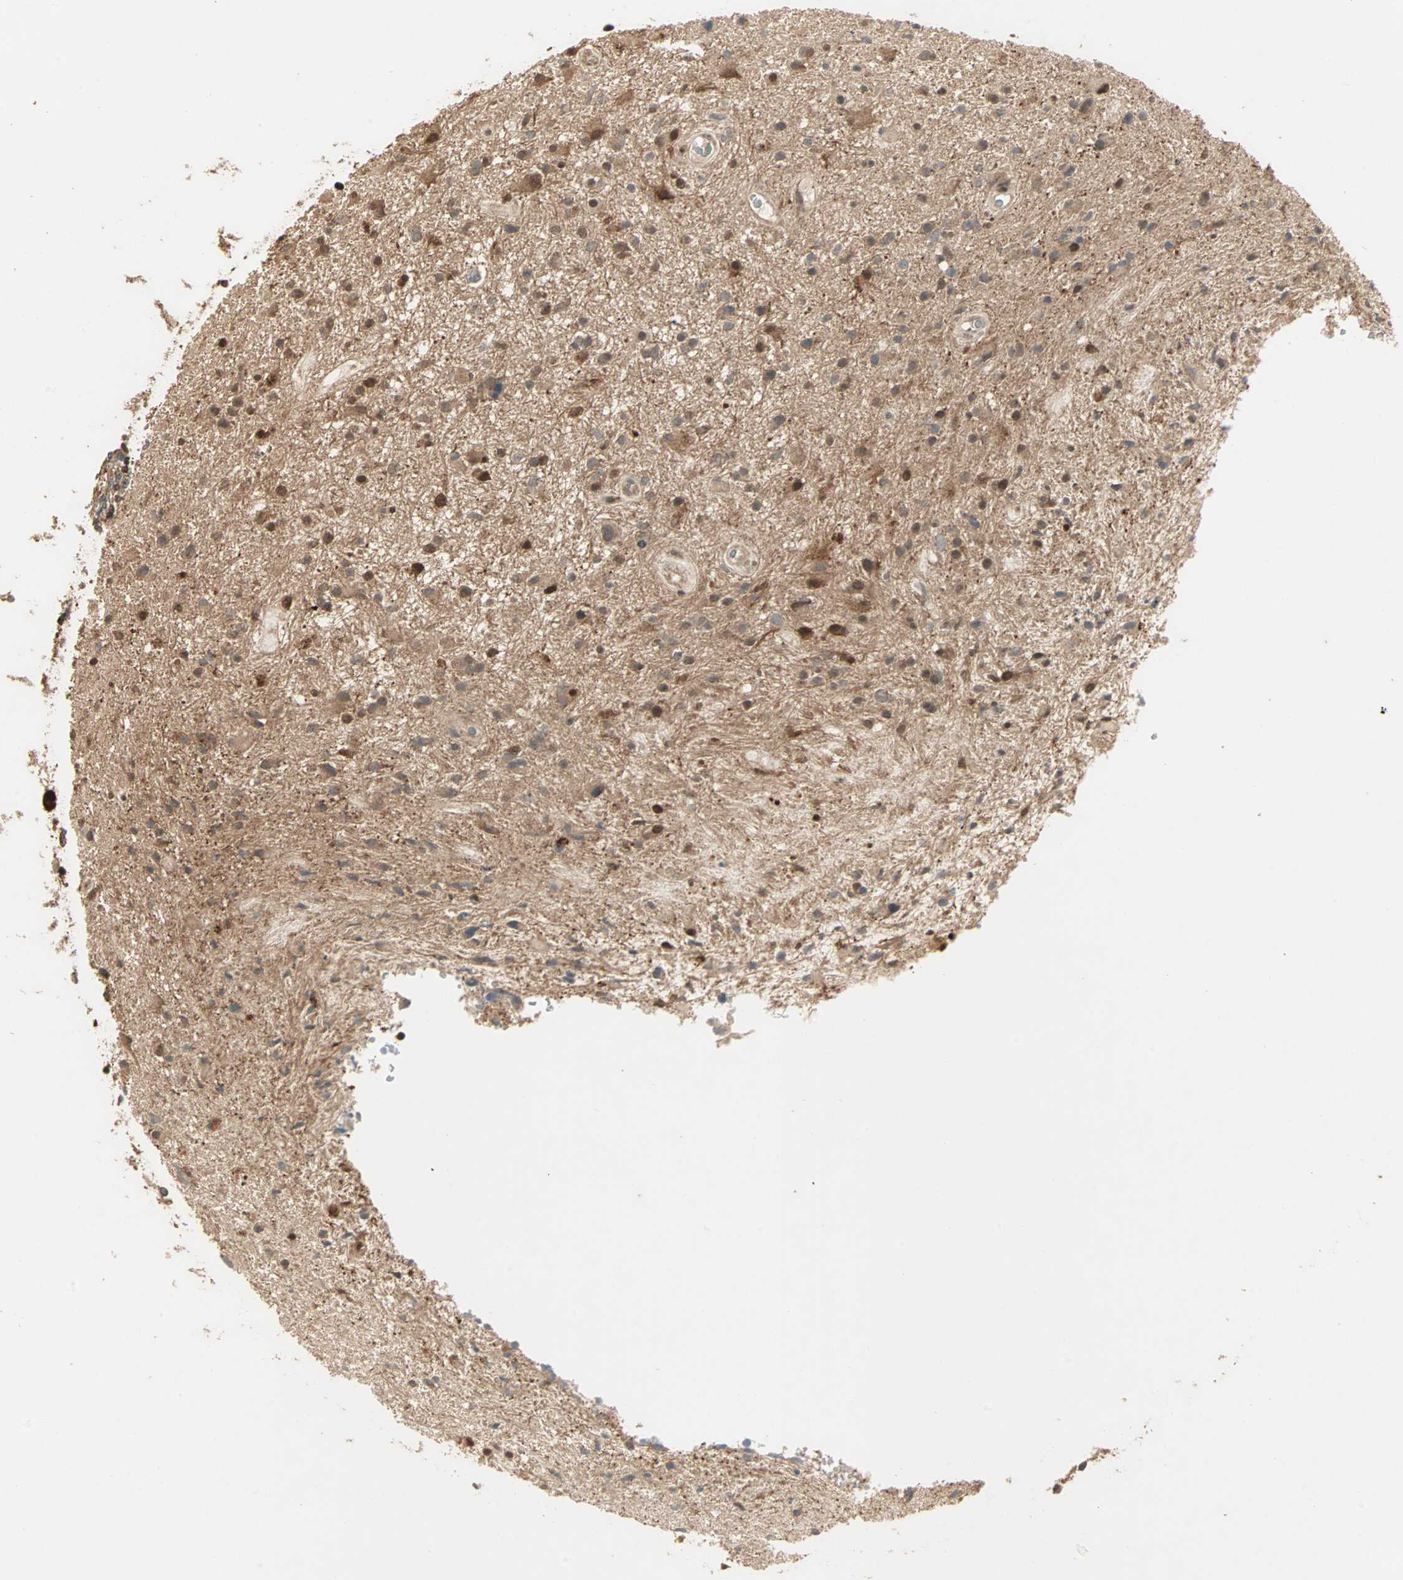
{"staining": {"intensity": "moderate", "quantity": ">75%", "location": "cytoplasmic/membranous,nuclear"}, "tissue": "glioma", "cell_type": "Tumor cells", "image_type": "cancer", "snomed": [{"axis": "morphology", "description": "Glioma, malignant, High grade"}, {"axis": "topography", "description": "Brain"}], "caption": "IHC (DAB (3,3'-diaminobenzidine)) staining of human glioma displays moderate cytoplasmic/membranous and nuclear protein expression in about >75% of tumor cells.", "gene": "DRG2", "patient": {"sex": "male", "age": 33}}